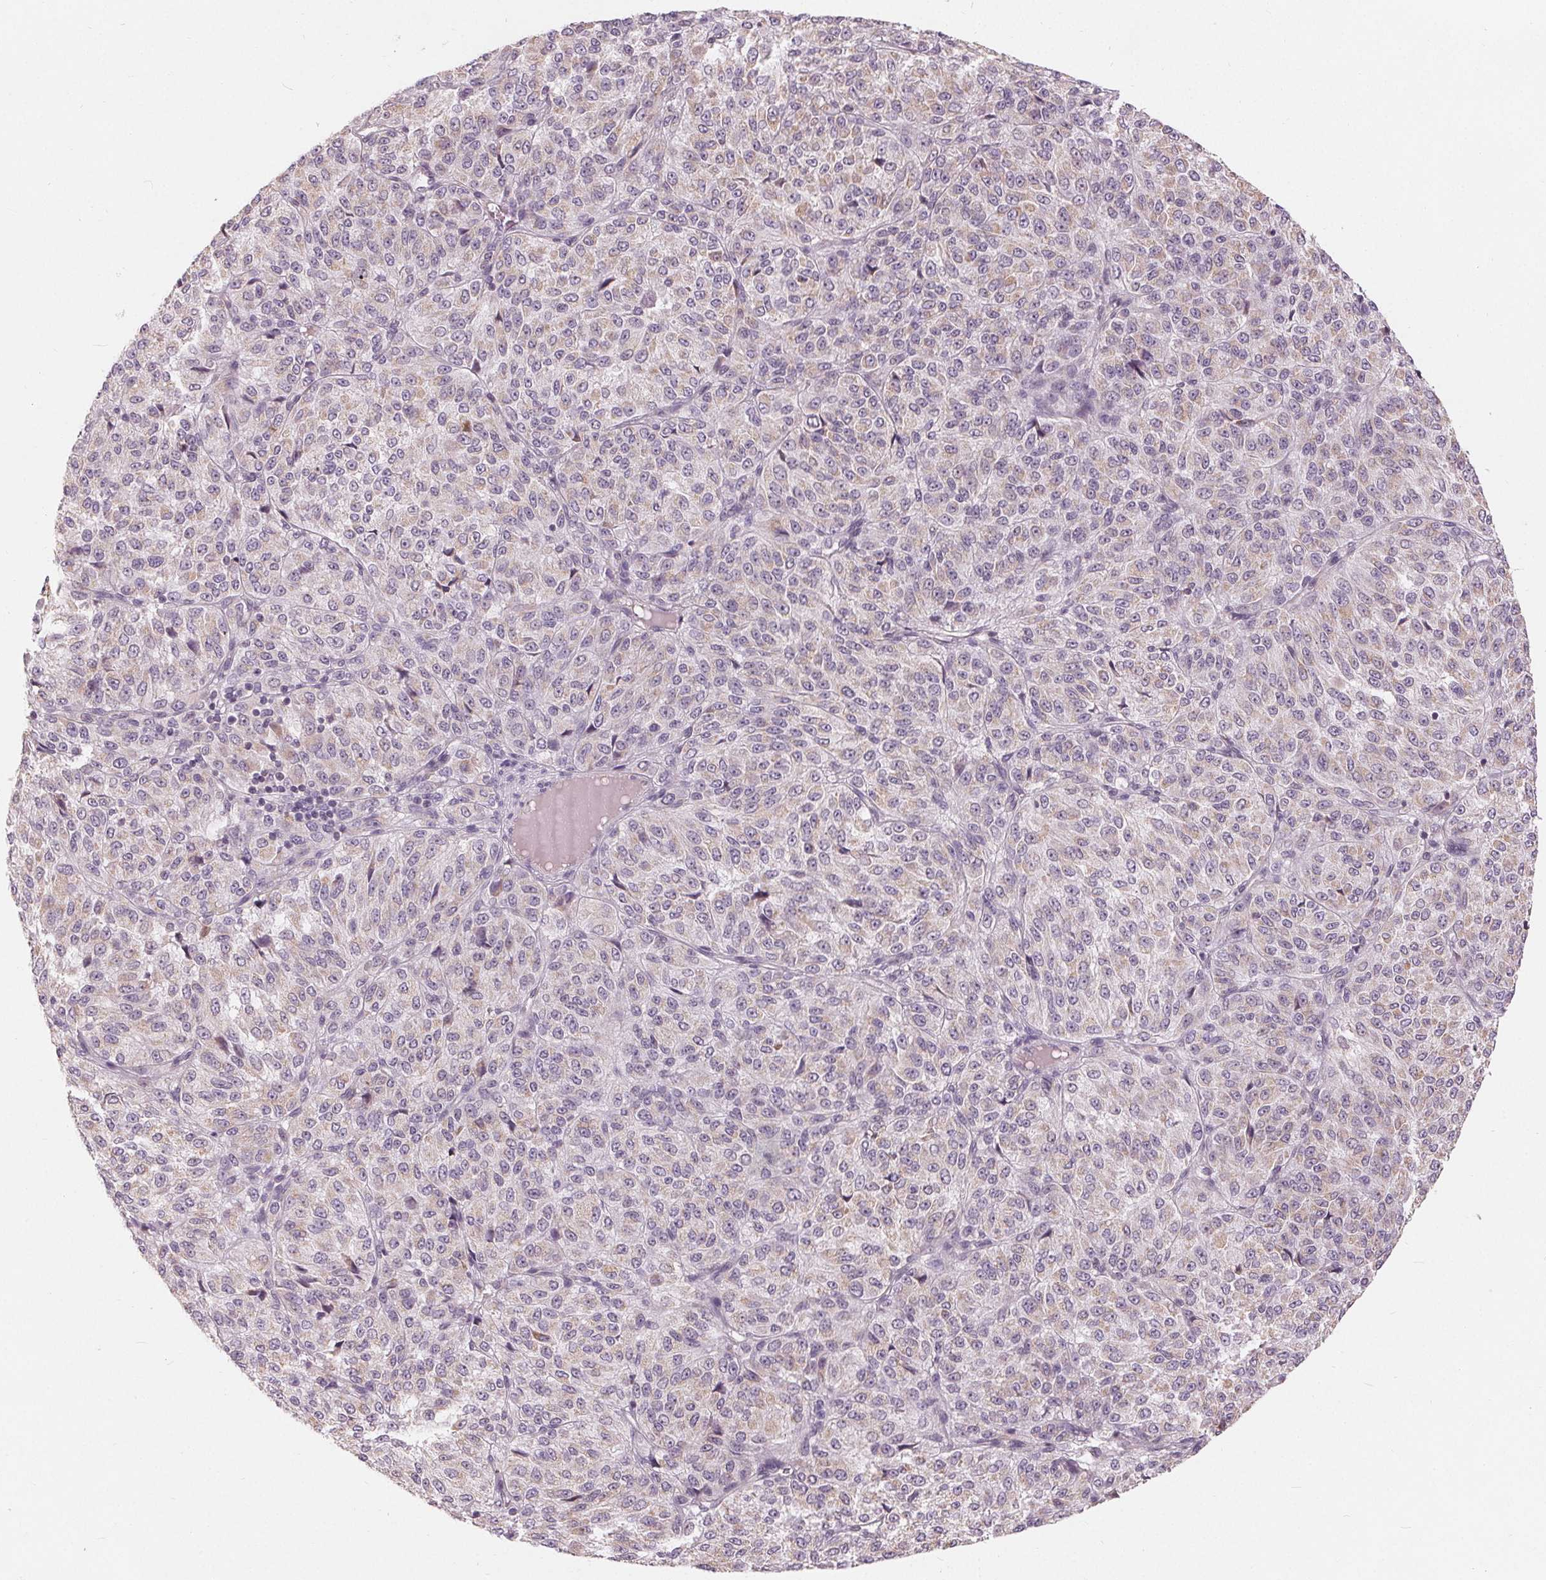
{"staining": {"intensity": "negative", "quantity": "none", "location": "none"}, "tissue": "melanoma", "cell_type": "Tumor cells", "image_type": "cancer", "snomed": [{"axis": "morphology", "description": "Malignant melanoma, Metastatic site"}, {"axis": "topography", "description": "Brain"}], "caption": "Immunohistochemistry photomicrograph of neoplastic tissue: melanoma stained with DAB (3,3'-diaminobenzidine) shows no significant protein positivity in tumor cells.", "gene": "TRIM60", "patient": {"sex": "female", "age": 56}}